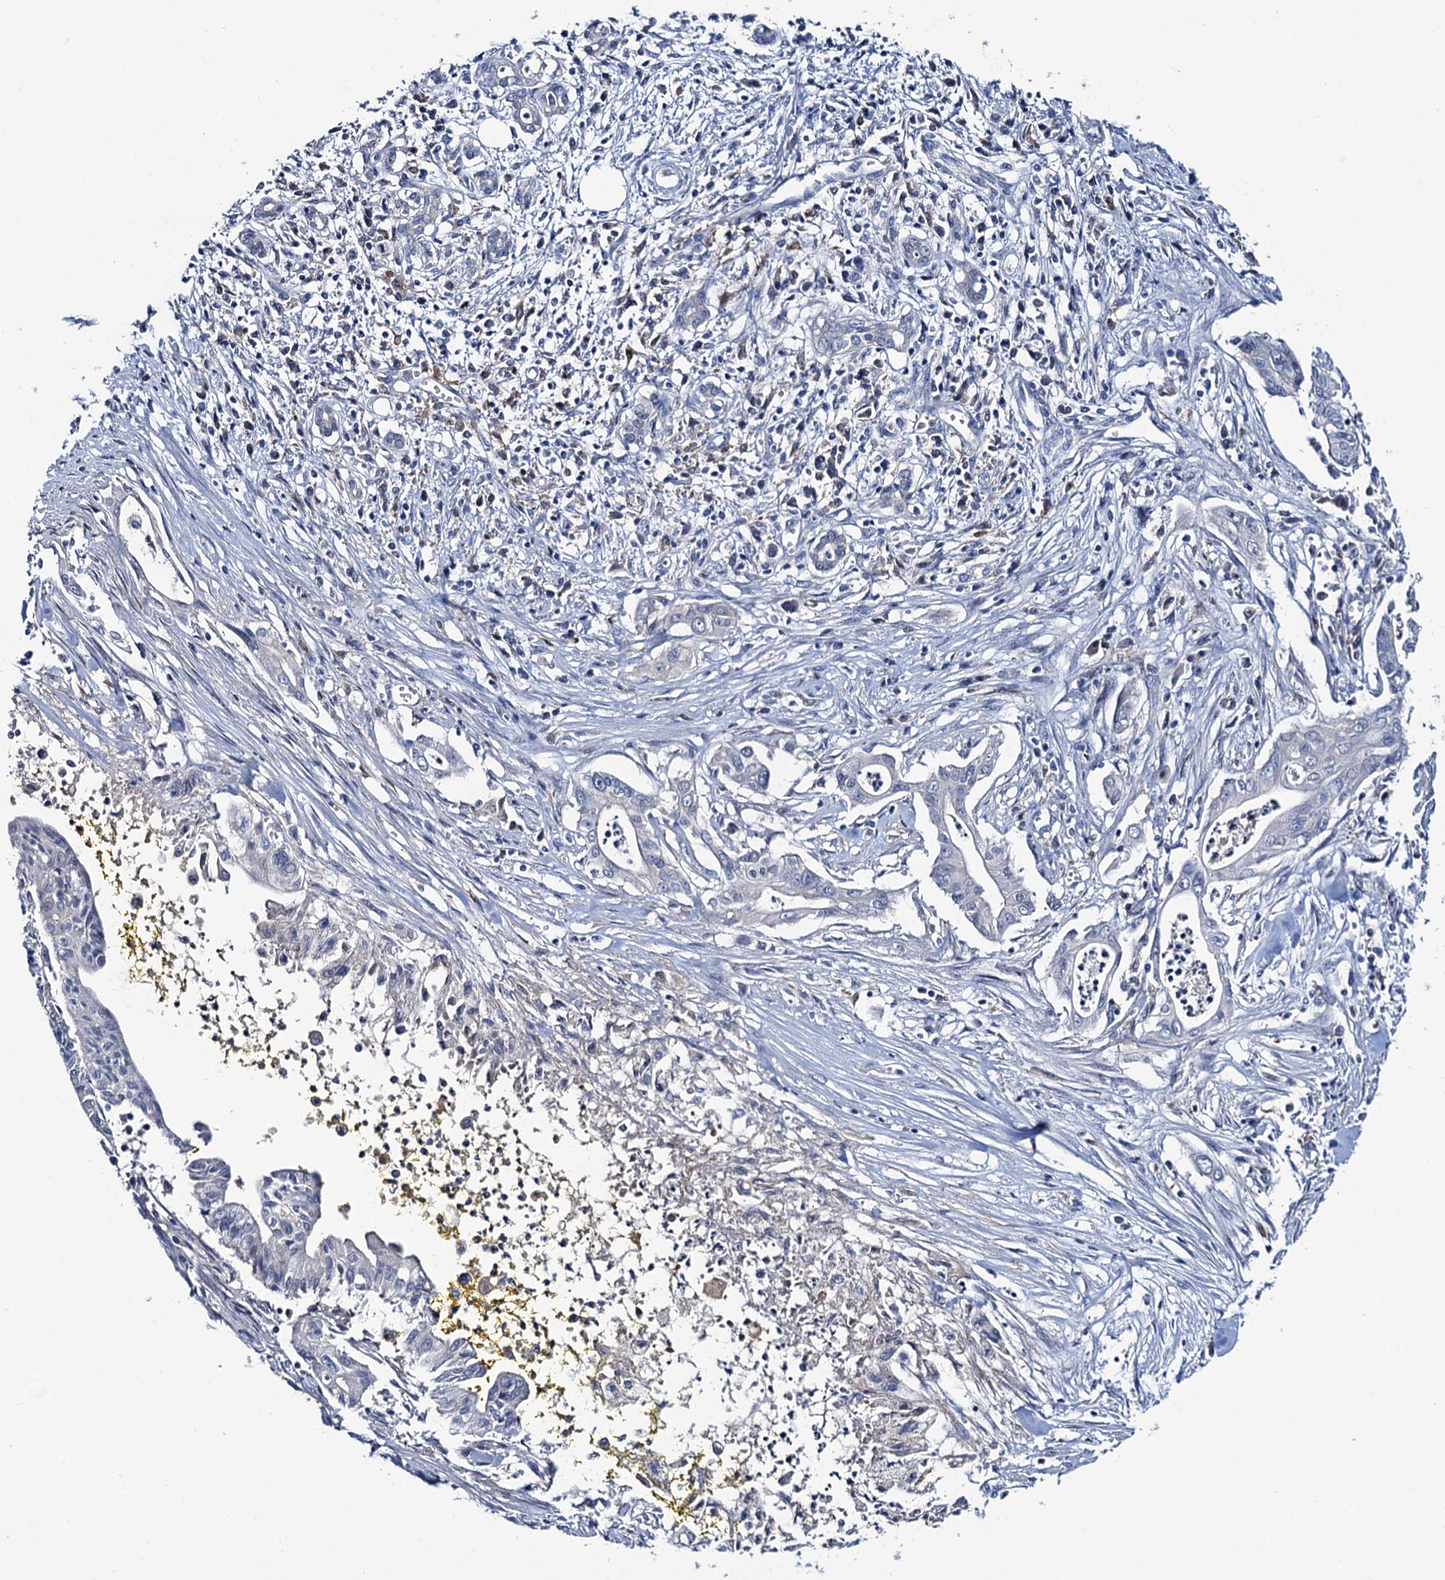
{"staining": {"intensity": "negative", "quantity": "none", "location": "none"}, "tissue": "pancreatic cancer", "cell_type": "Tumor cells", "image_type": "cancer", "snomed": [{"axis": "morphology", "description": "Adenocarcinoma, NOS"}, {"axis": "topography", "description": "Pancreas"}], "caption": "The image exhibits no staining of tumor cells in pancreatic cancer (adenocarcinoma).", "gene": "RTKN2", "patient": {"sex": "male", "age": 58}}